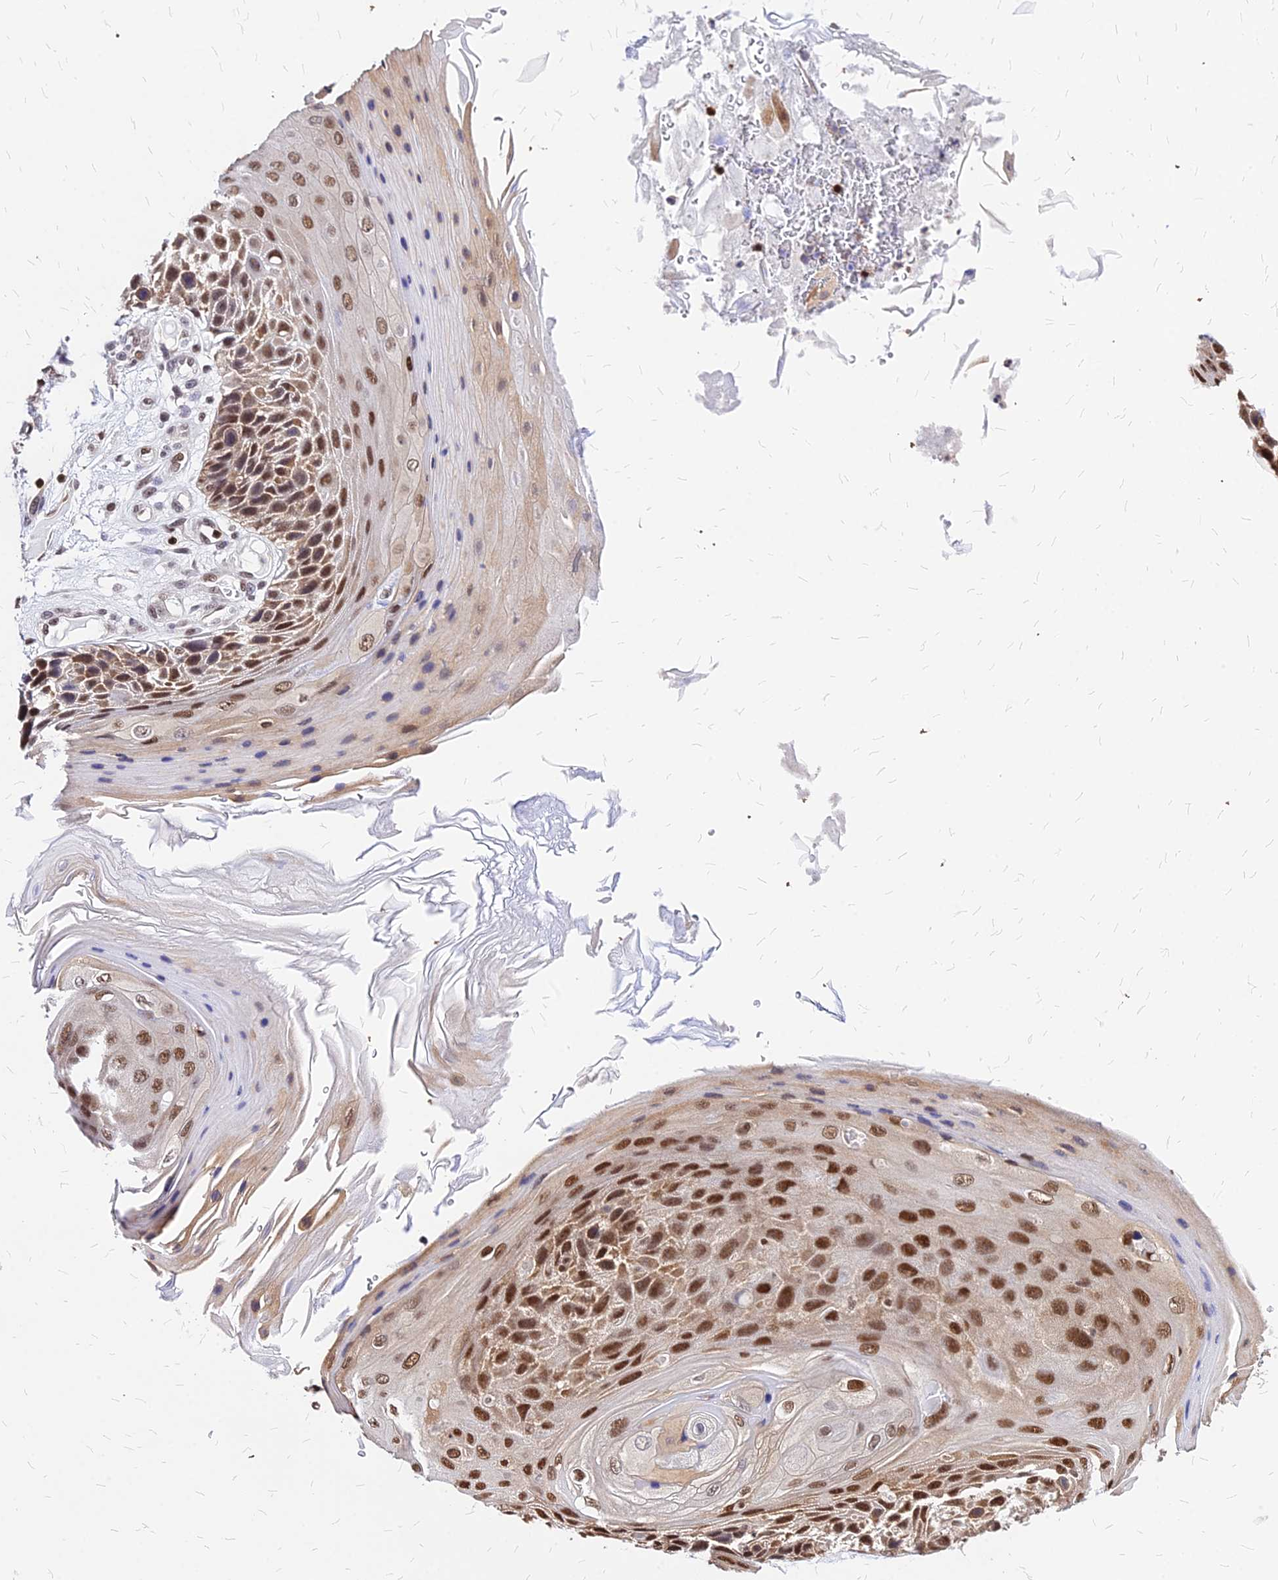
{"staining": {"intensity": "moderate", "quantity": ">75%", "location": "cytoplasmic/membranous,nuclear"}, "tissue": "skin cancer", "cell_type": "Tumor cells", "image_type": "cancer", "snomed": [{"axis": "morphology", "description": "Squamous cell carcinoma, NOS"}, {"axis": "topography", "description": "Skin"}], "caption": "A histopathology image of human squamous cell carcinoma (skin) stained for a protein exhibits moderate cytoplasmic/membranous and nuclear brown staining in tumor cells.", "gene": "PAXX", "patient": {"sex": "female", "age": 88}}